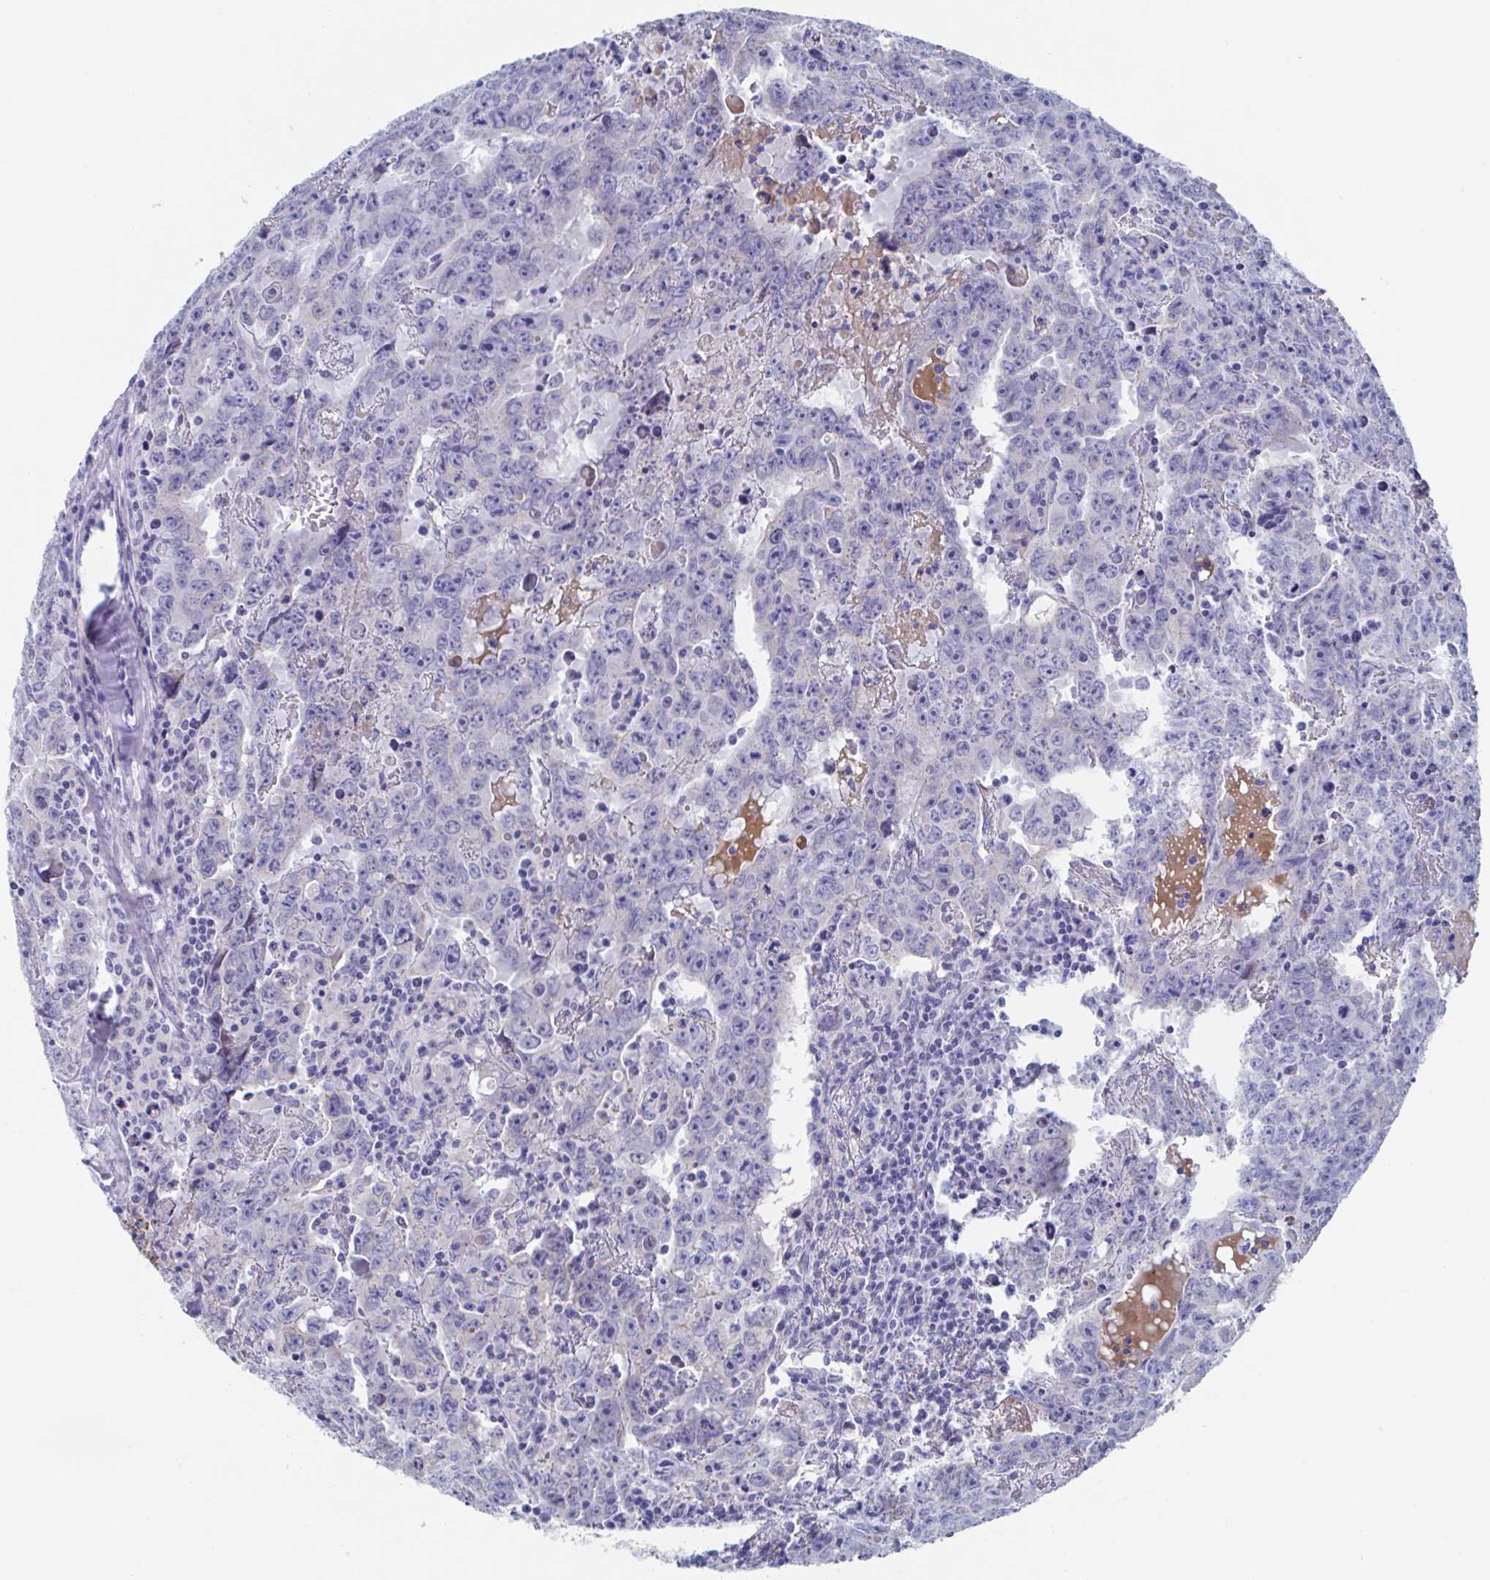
{"staining": {"intensity": "negative", "quantity": "none", "location": "none"}, "tissue": "testis cancer", "cell_type": "Tumor cells", "image_type": "cancer", "snomed": [{"axis": "morphology", "description": "Carcinoma, Embryonal, NOS"}, {"axis": "topography", "description": "Testis"}], "caption": "Immunohistochemical staining of testis cancer (embryonal carcinoma) reveals no significant staining in tumor cells. Nuclei are stained in blue.", "gene": "CDH2", "patient": {"sex": "male", "age": 22}}